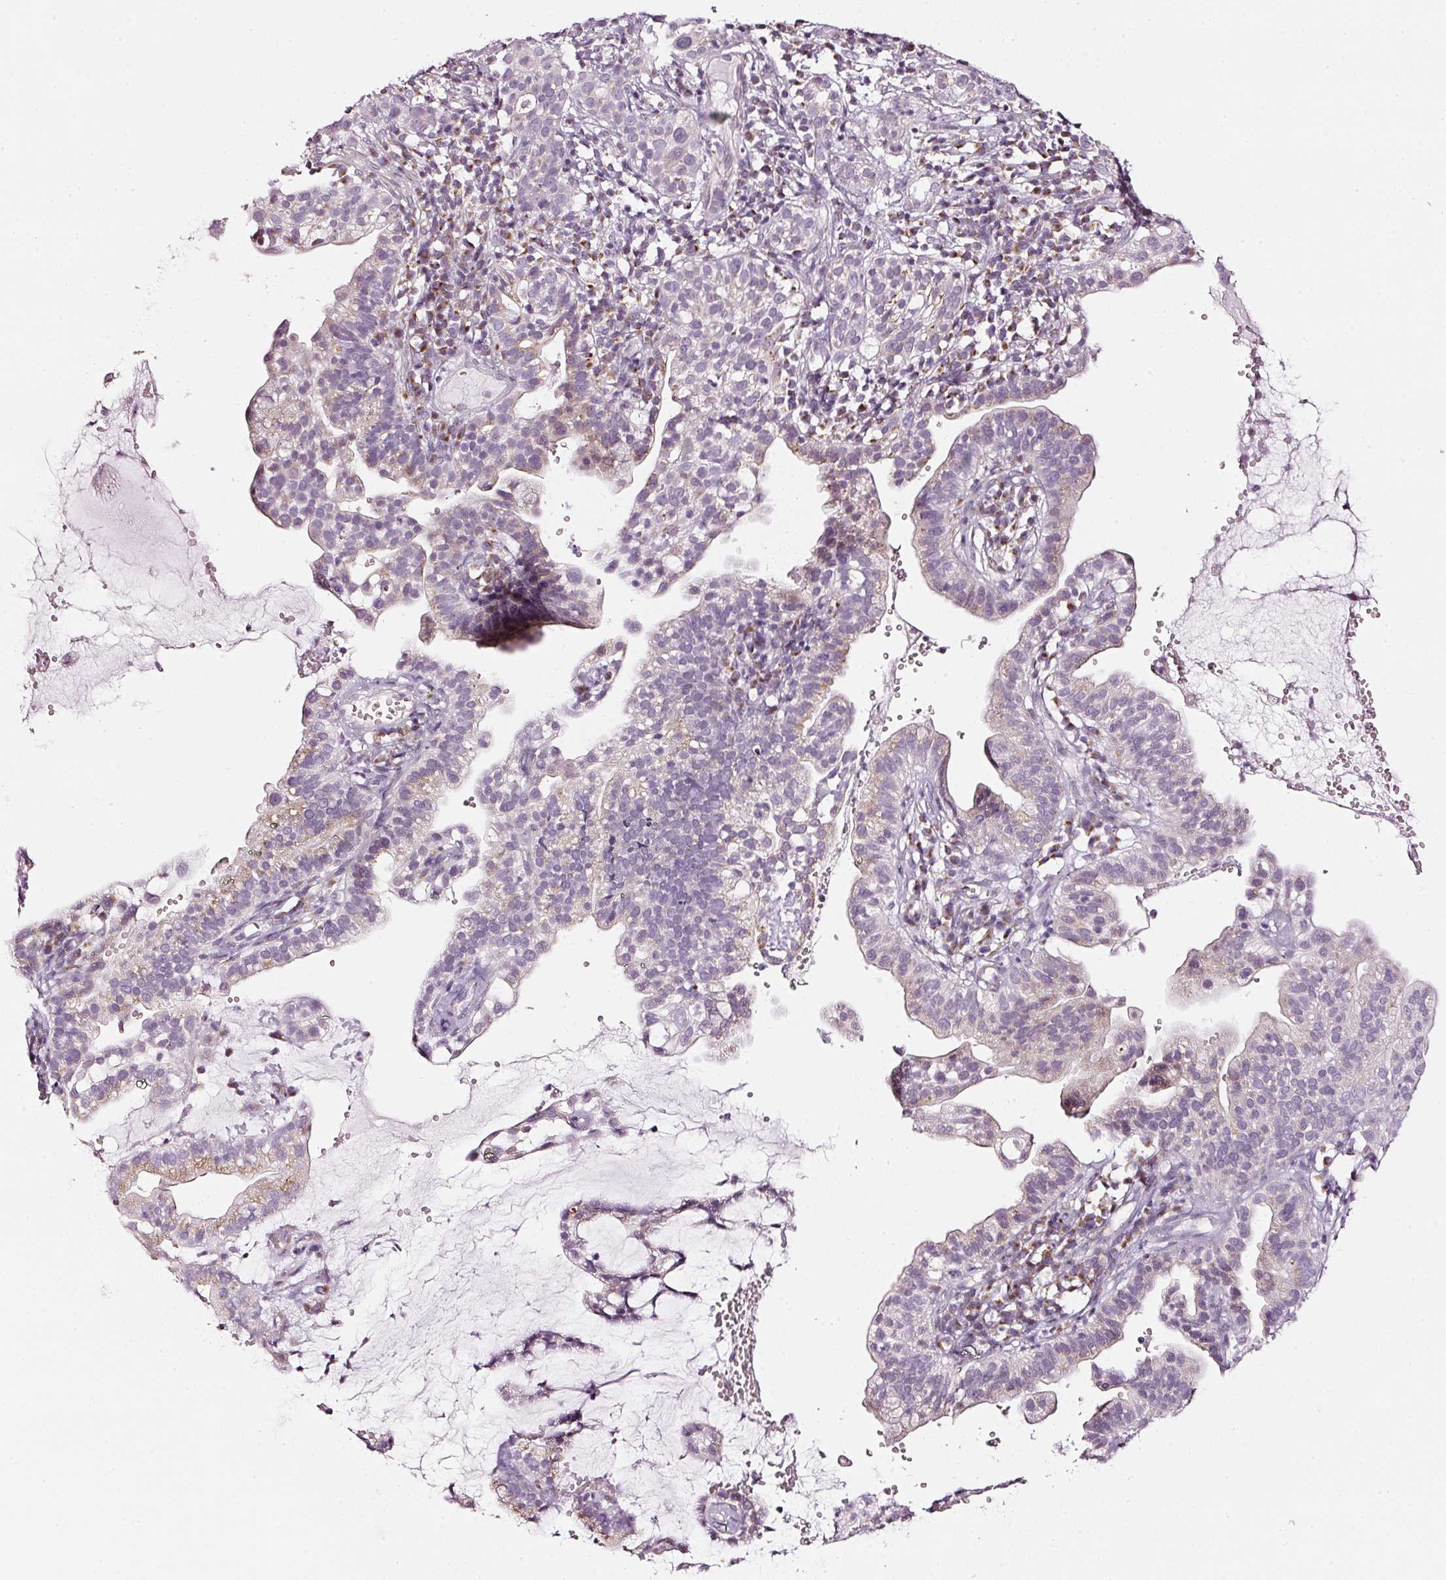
{"staining": {"intensity": "weak", "quantity": "<25%", "location": "cytoplasmic/membranous"}, "tissue": "cervical cancer", "cell_type": "Tumor cells", "image_type": "cancer", "snomed": [{"axis": "morphology", "description": "Adenocarcinoma, NOS"}, {"axis": "topography", "description": "Cervix"}], "caption": "This is a histopathology image of immunohistochemistry staining of cervical cancer, which shows no expression in tumor cells.", "gene": "SDF4", "patient": {"sex": "female", "age": 41}}